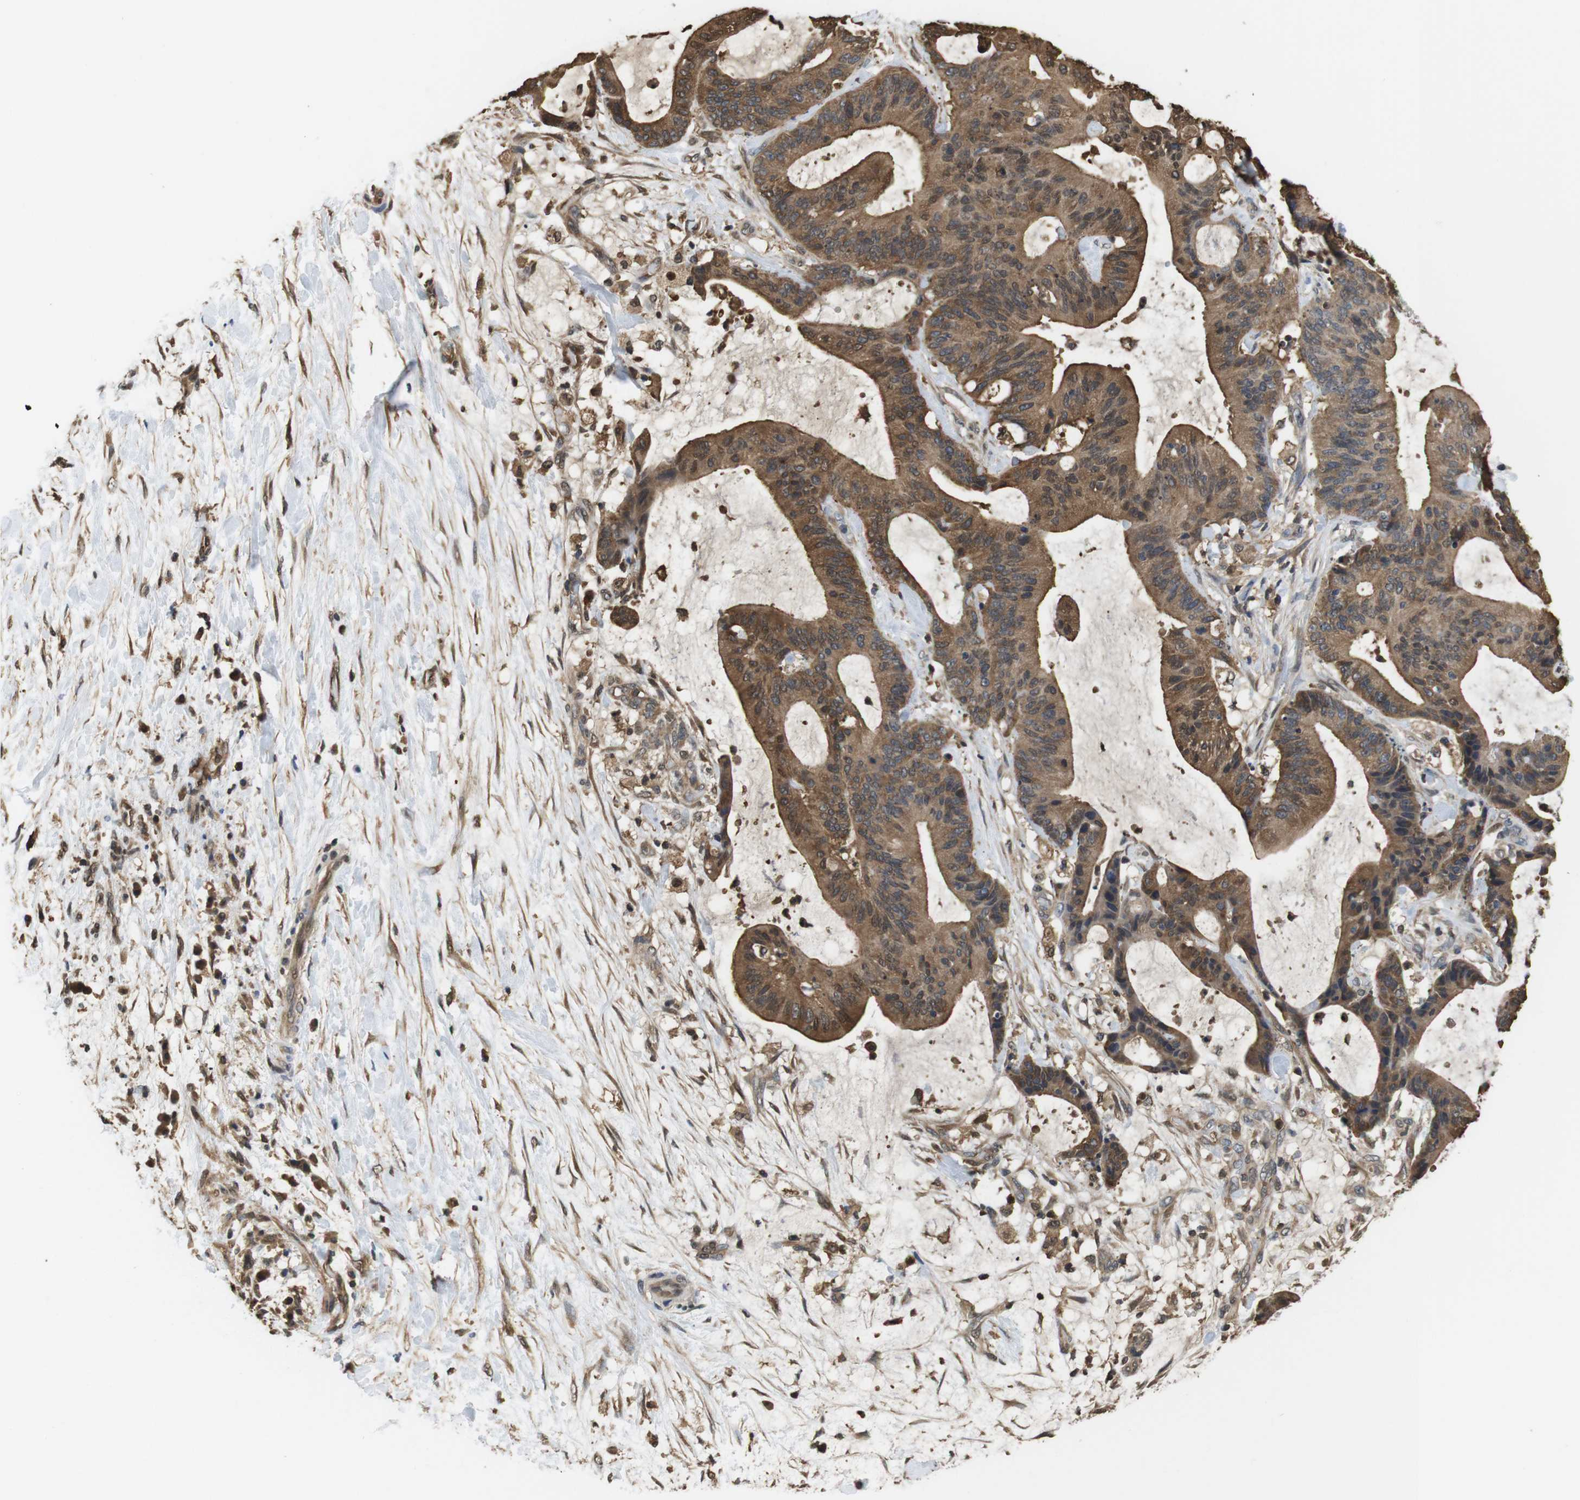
{"staining": {"intensity": "moderate", "quantity": ">75%", "location": "cytoplasmic/membranous,nuclear"}, "tissue": "liver cancer", "cell_type": "Tumor cells", "image_type": "cancer", "snomed": [{"axis": "morphology", "description": "Cholangiocarcinoma"}, {"axis": "topography", "description": "Liver"}], "caption": "Approximately >75% of tumor cells in liver cancer (cholangiocarcinoma) reveal moderate cytoplasmic/membranous and nuclear protein positivity as visualized by brown immunohistochemical staining.", "gene": "LDHA", "patient": {"sex": "female", "age": 73}}